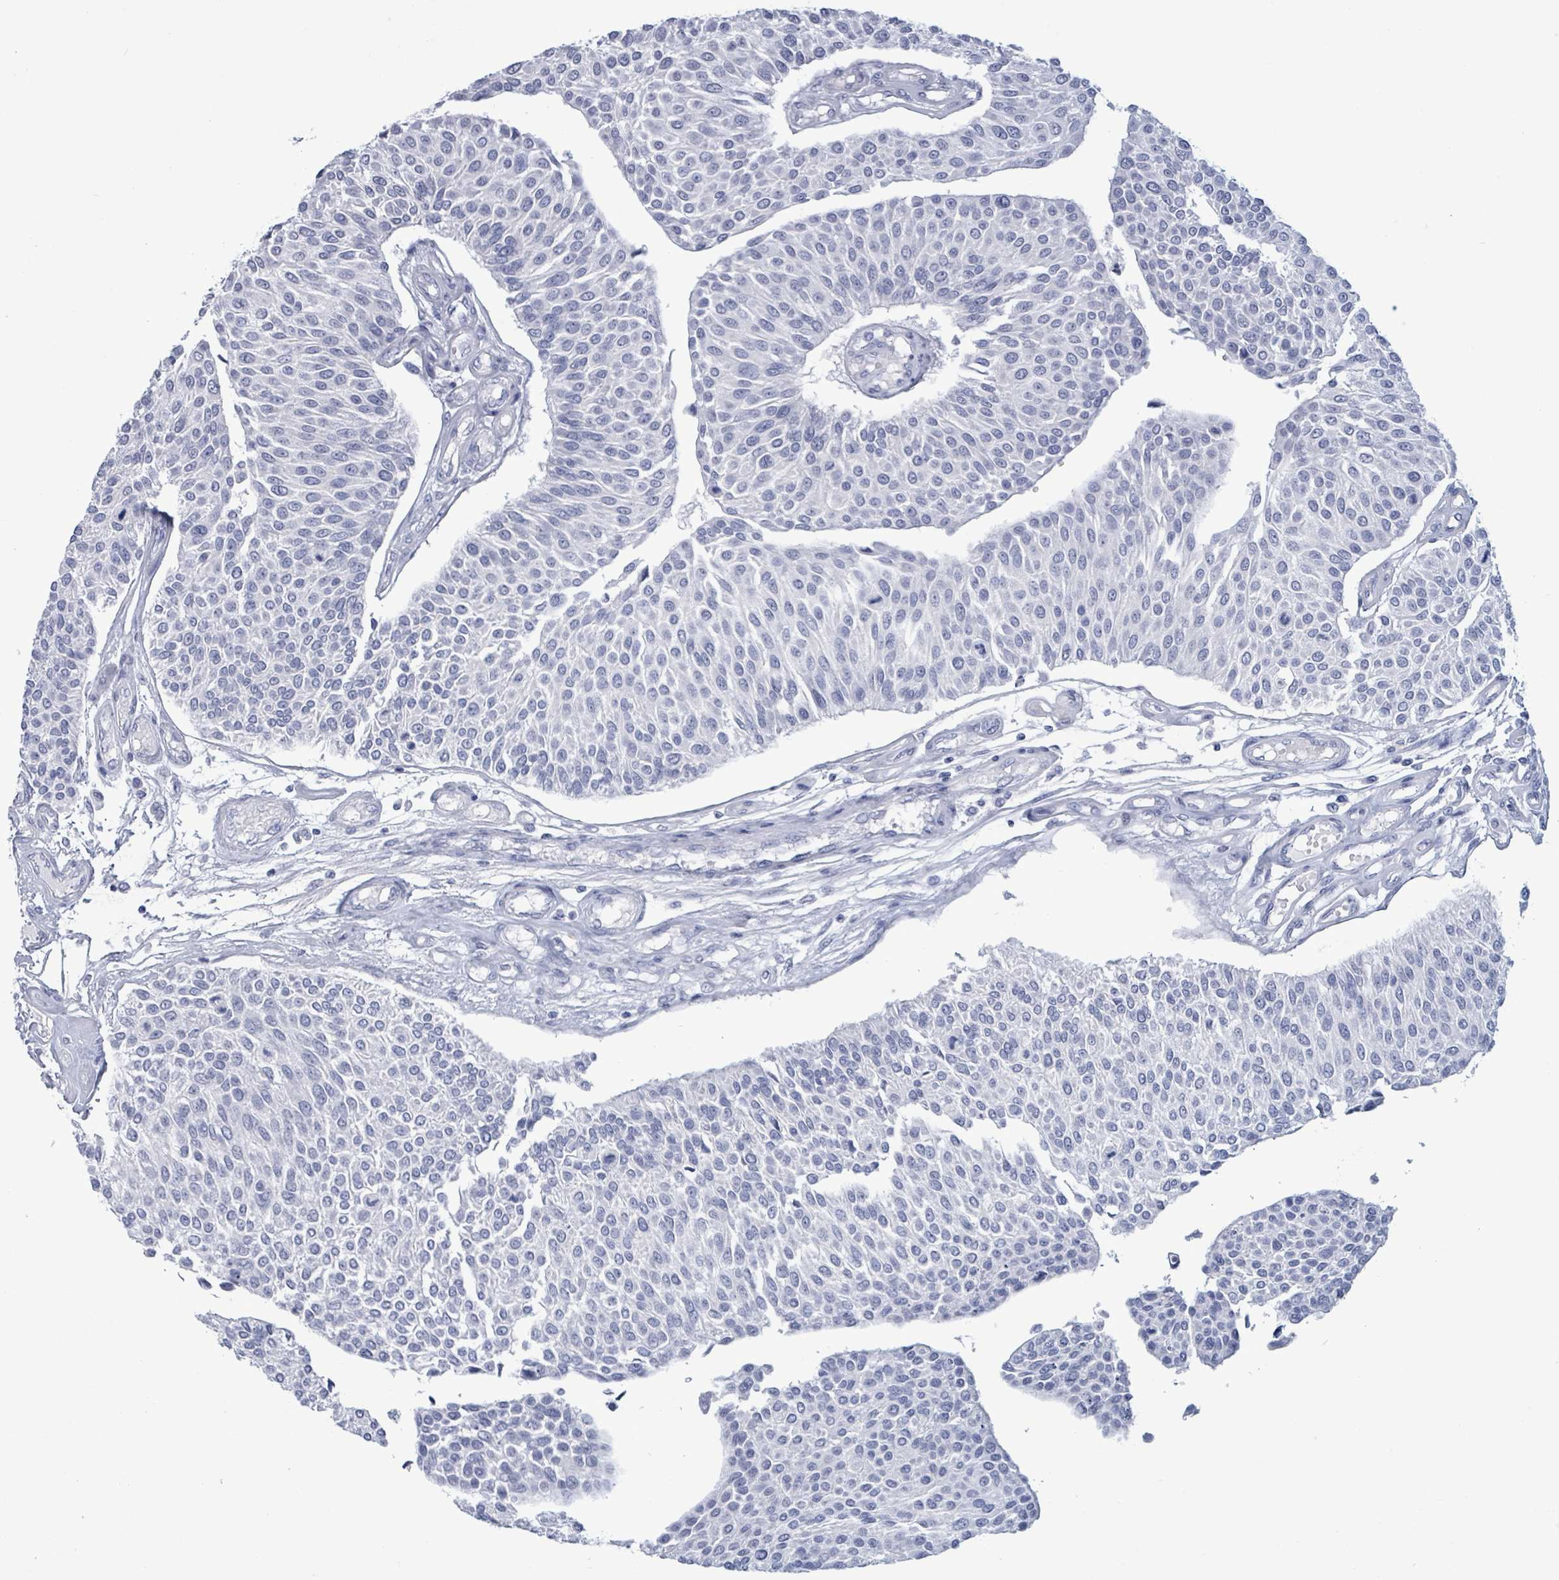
{"staining": {"intensity": "negative", "quantity": "none", "location": "none"}, "tissue": "urothelial cancer", "cell_type": "Tumor cells", "image_type": "cancer", "snomed": [{"axis": "morphology", "description": "Urothelial carcinoma, NOS"}, {"axis": "topography", "description": "Urinary bladder"}], "caption": "Tumor cells are negative for protein expression in human transitional cell carcinoma.", "gene": "NKX2-1", "patient": {"sex": "male", "age": 55}}